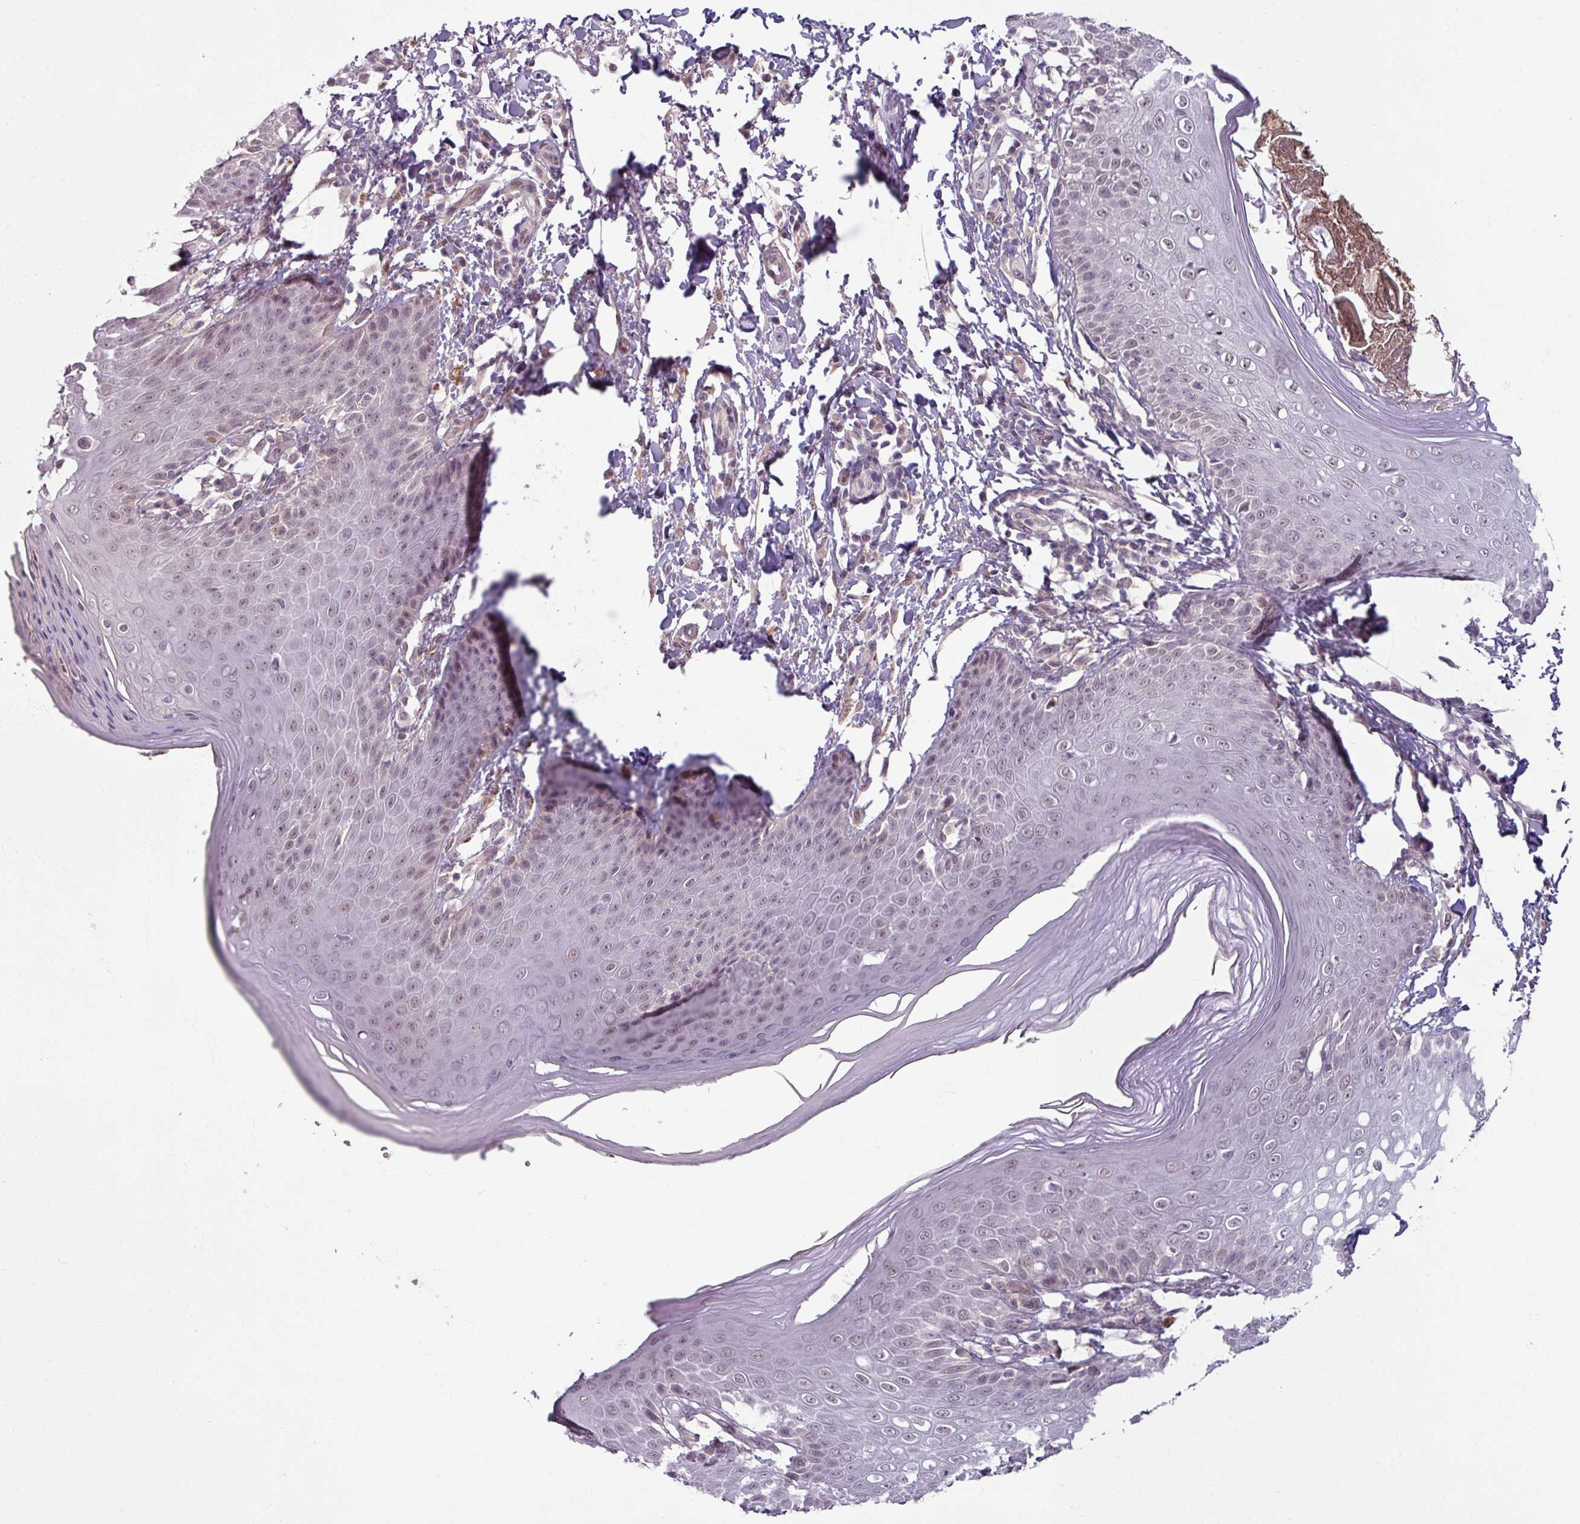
{"staining": {"intensity": "weak", "quantity": "25%-75%", "location": "nuclear"}, "tissue": "skin", "cell_type": "Epidermal cells", "image_type": "normal", "snomed": [{"axis": "morphology", "description": "Normal tissue, NOS"}, {"axis": "topography", "description": "Peripheral nerve tissue"}], "caption": "A high-resolution photomicrograph shows immunohistochemistry (IHC) staining of unremarkable skin, which shows weak nuclear positivity in approximately 25%-75% of epidermal cells. (DAB (3,3'-diaminobenzidine) IHC, brown staining for protein, blue staining for nuclei).", "gene": "UVSSA", "patient": {"sex": "male", "age": 51}}